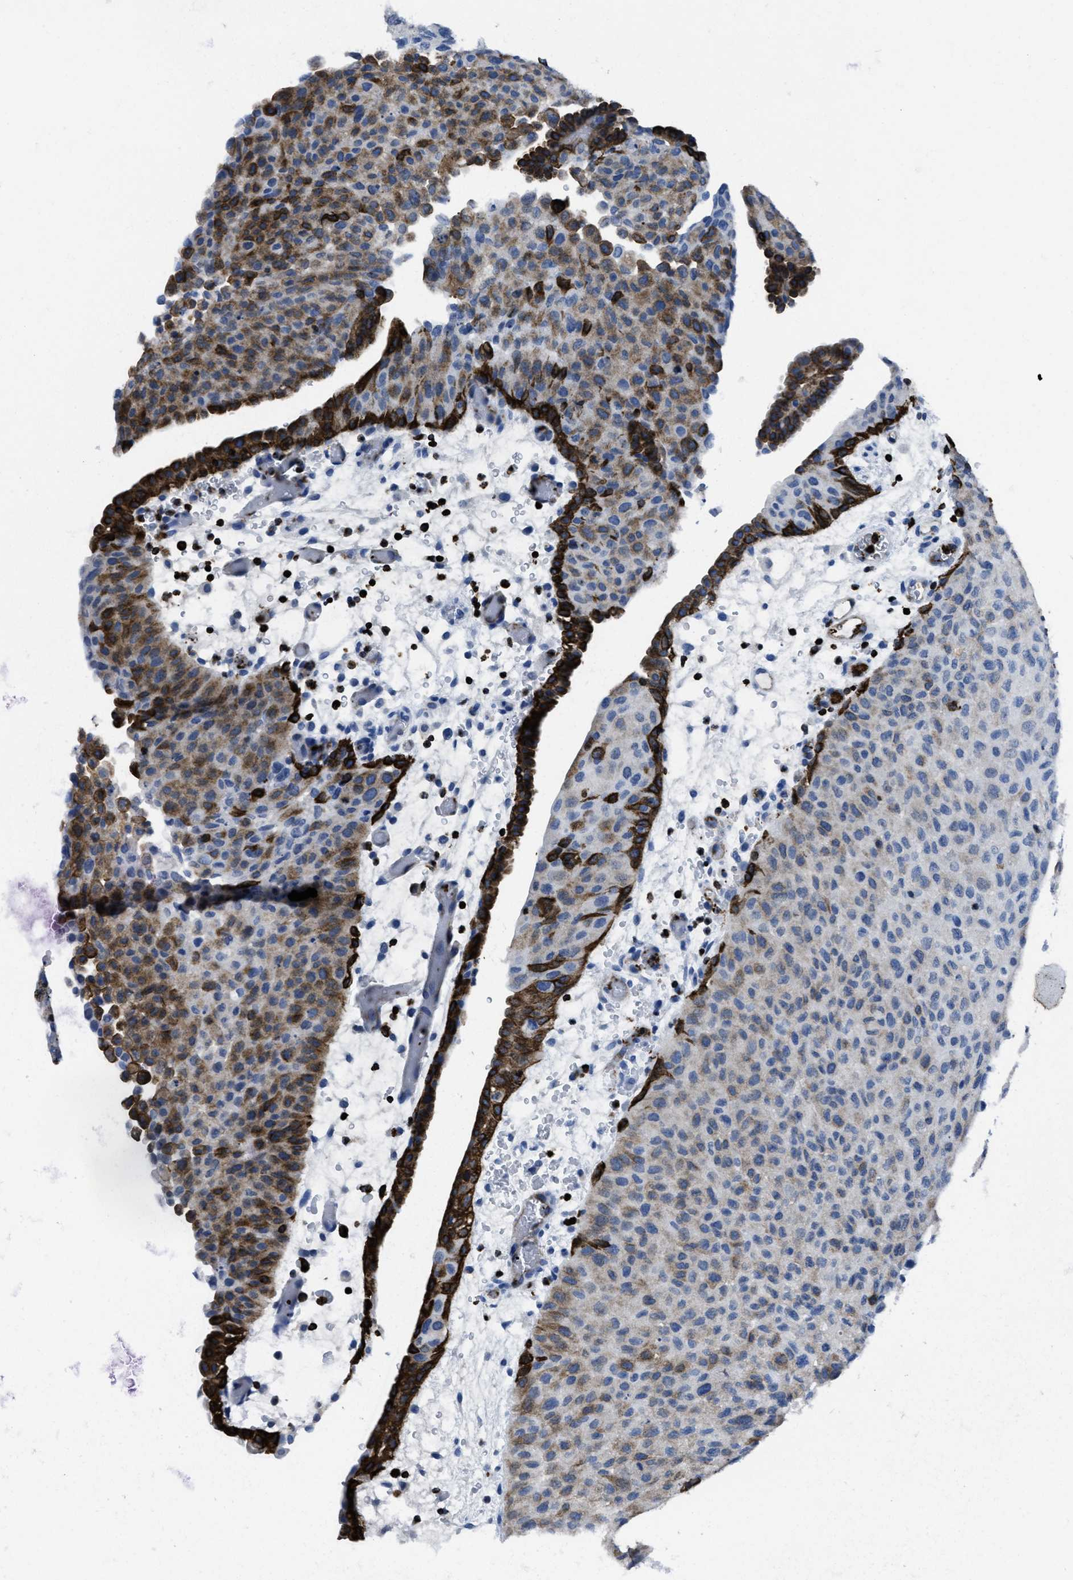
{"staining": {"intensity": "moderate", "quantity": "25%-75%", "location": "cytoplasmic/membranous"}, "tissue": "urothelial cancer", "cell_type": "Tumor cells", "image_type": "cancer", "snomed": [{"axis": "morphology", "description": "Urothelial carcinoma, Low grade"}, {"axis": "morphology", "description": "Urothelial carcinoma, High grade"}, {"axis": "topography", "description": "Urinary bladder"}], "caption": "Human urothelial cancer stained with a brown dye shows moderate cytoplasmic/membranous positive staining in about 25%-75% of tumor cells.", "gene": "ITGA3", "patient": {"sex": "male", "age": 35}}